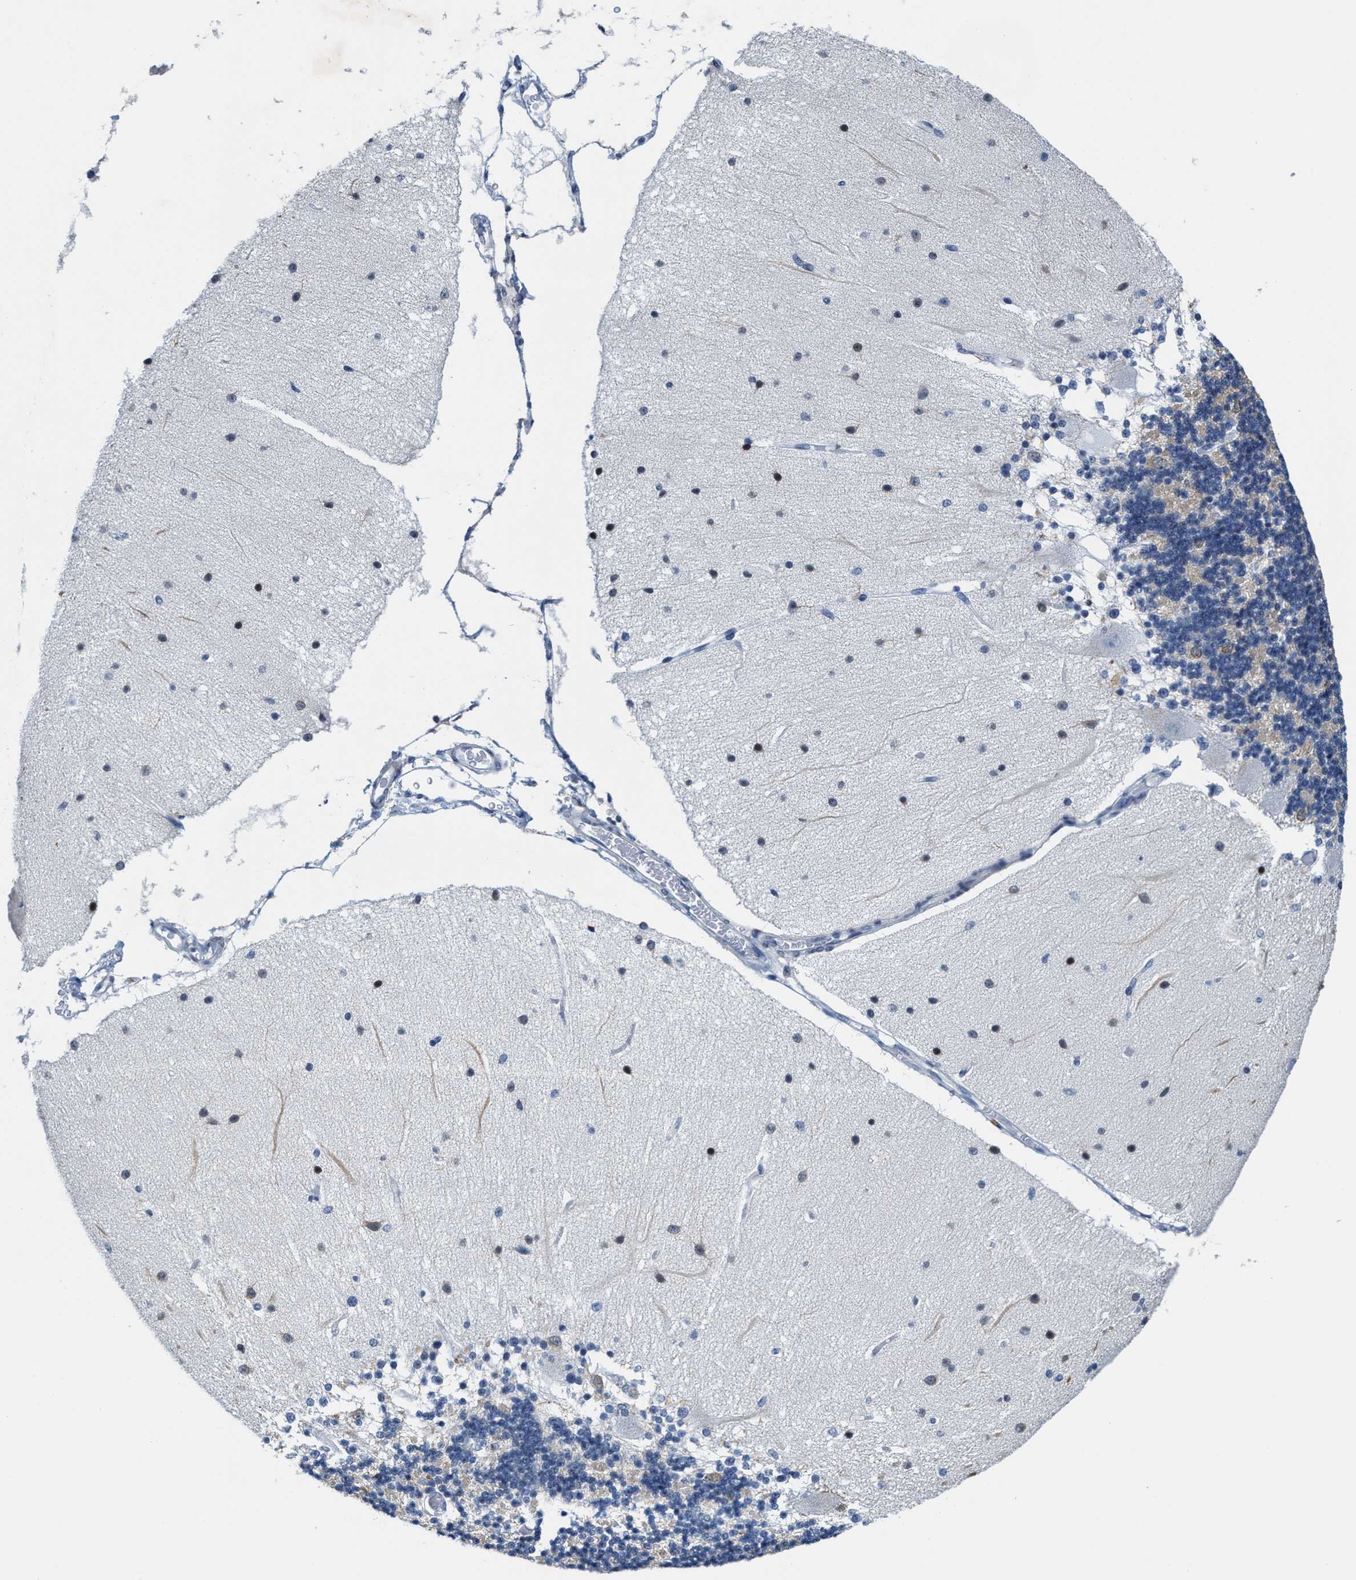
{"staining": {"intensity": "negative", "quantity": "none", "location": "none"}, "tissue": "cerebellum", "cell_type": "Cells in granular layer", "image_type": "normal", "snomed": [{"axis": "morphology", "description": "Normal tissue, NOS"}, {"axis": "topography", "description": "Cerebellum"}], "caption": "High magnification brightfield microscopy of unremarkable cerebellum stained with DAB (brown) and counterstained with hematoxylin (blue): cells in granular layer show no significant expression. (Stains: DAB immunohistochemistry with hematoxylin counter stain, Microscopy: brightfield microscopy at high magnification).", "gene": "SETD1B", "patient": {"sex": "female", "age": 54}}